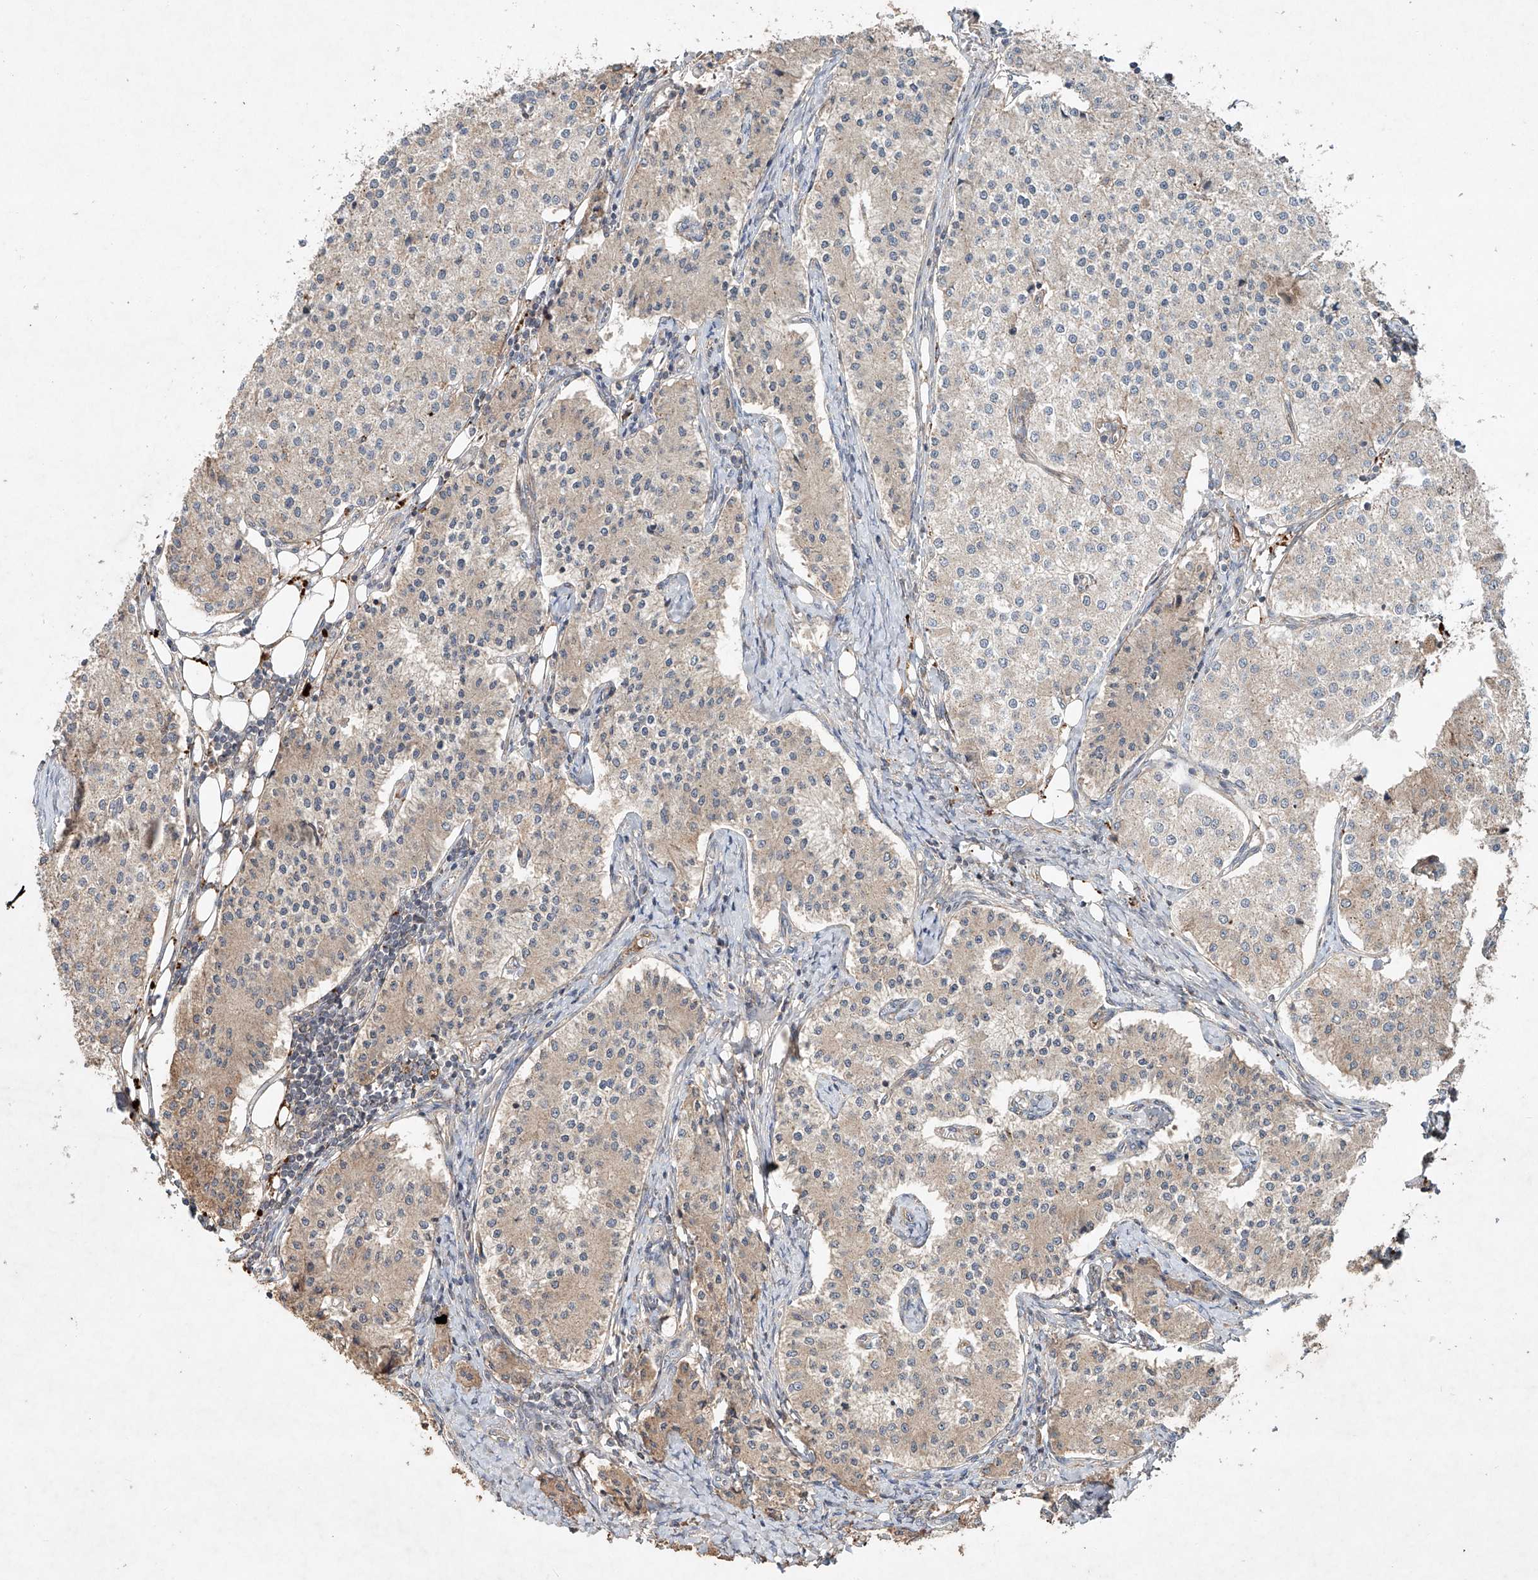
{"staining": {"intensity": "weak", "quantity": "<25%", "location": "cytoplasmic/membranous"}, "tissue": "carcinoid", "cell_type": "Tumor cells", "image_type": "cancer", "snomed": [{"axis": "morphology", "description": "Carcinoid, malignant, NOS"}, {"axis": "topography", "description": "Colon"}], "caption": "This is a histopathology image of IHC staining of malignant carcinoid, which shows no expression in tumor cells.", "gene": "IER5", "patient": {"sex": "female", "age": 52}}